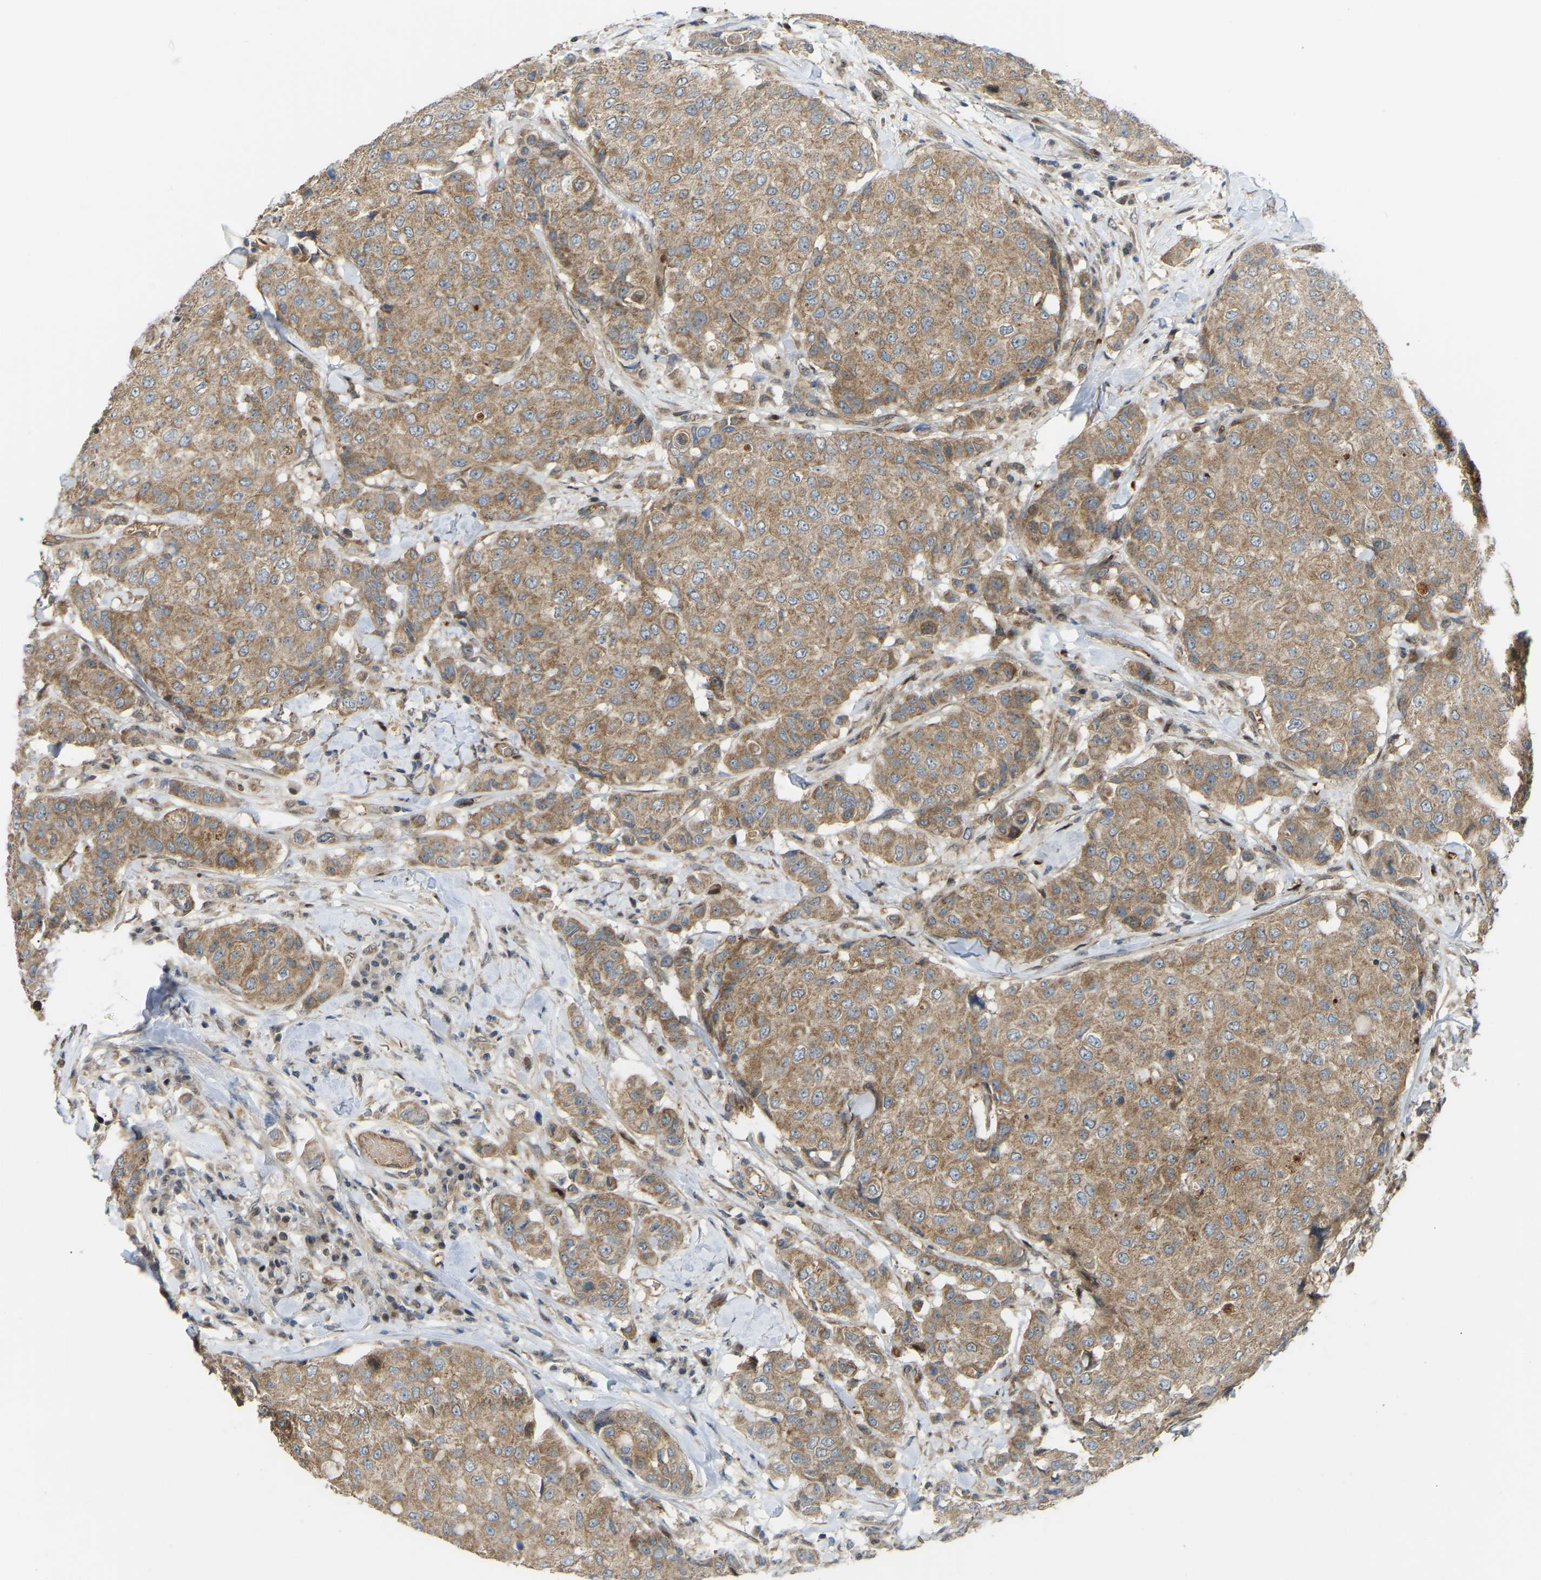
{"staining": {"intensity": "moderate", "quantity": ">75%", "location": "cytoplasmic/membranous"}, "tissue": "breast cancer", "cell_type": "Tumor cells", "image_type": "cancer", "snomed": [{"axis": "morphology", "description": "Duct carcinoma"}, {"axis": "topography", "description": "Breast"}], "caption": "Tumor cells show moderate cytoplasmic/membranous positivity in approximately >75% of cells in infiltrating ductal carcinoma (breast).", "gene": "C21orf91", "patient": {"sex": "female", "age": 27}}